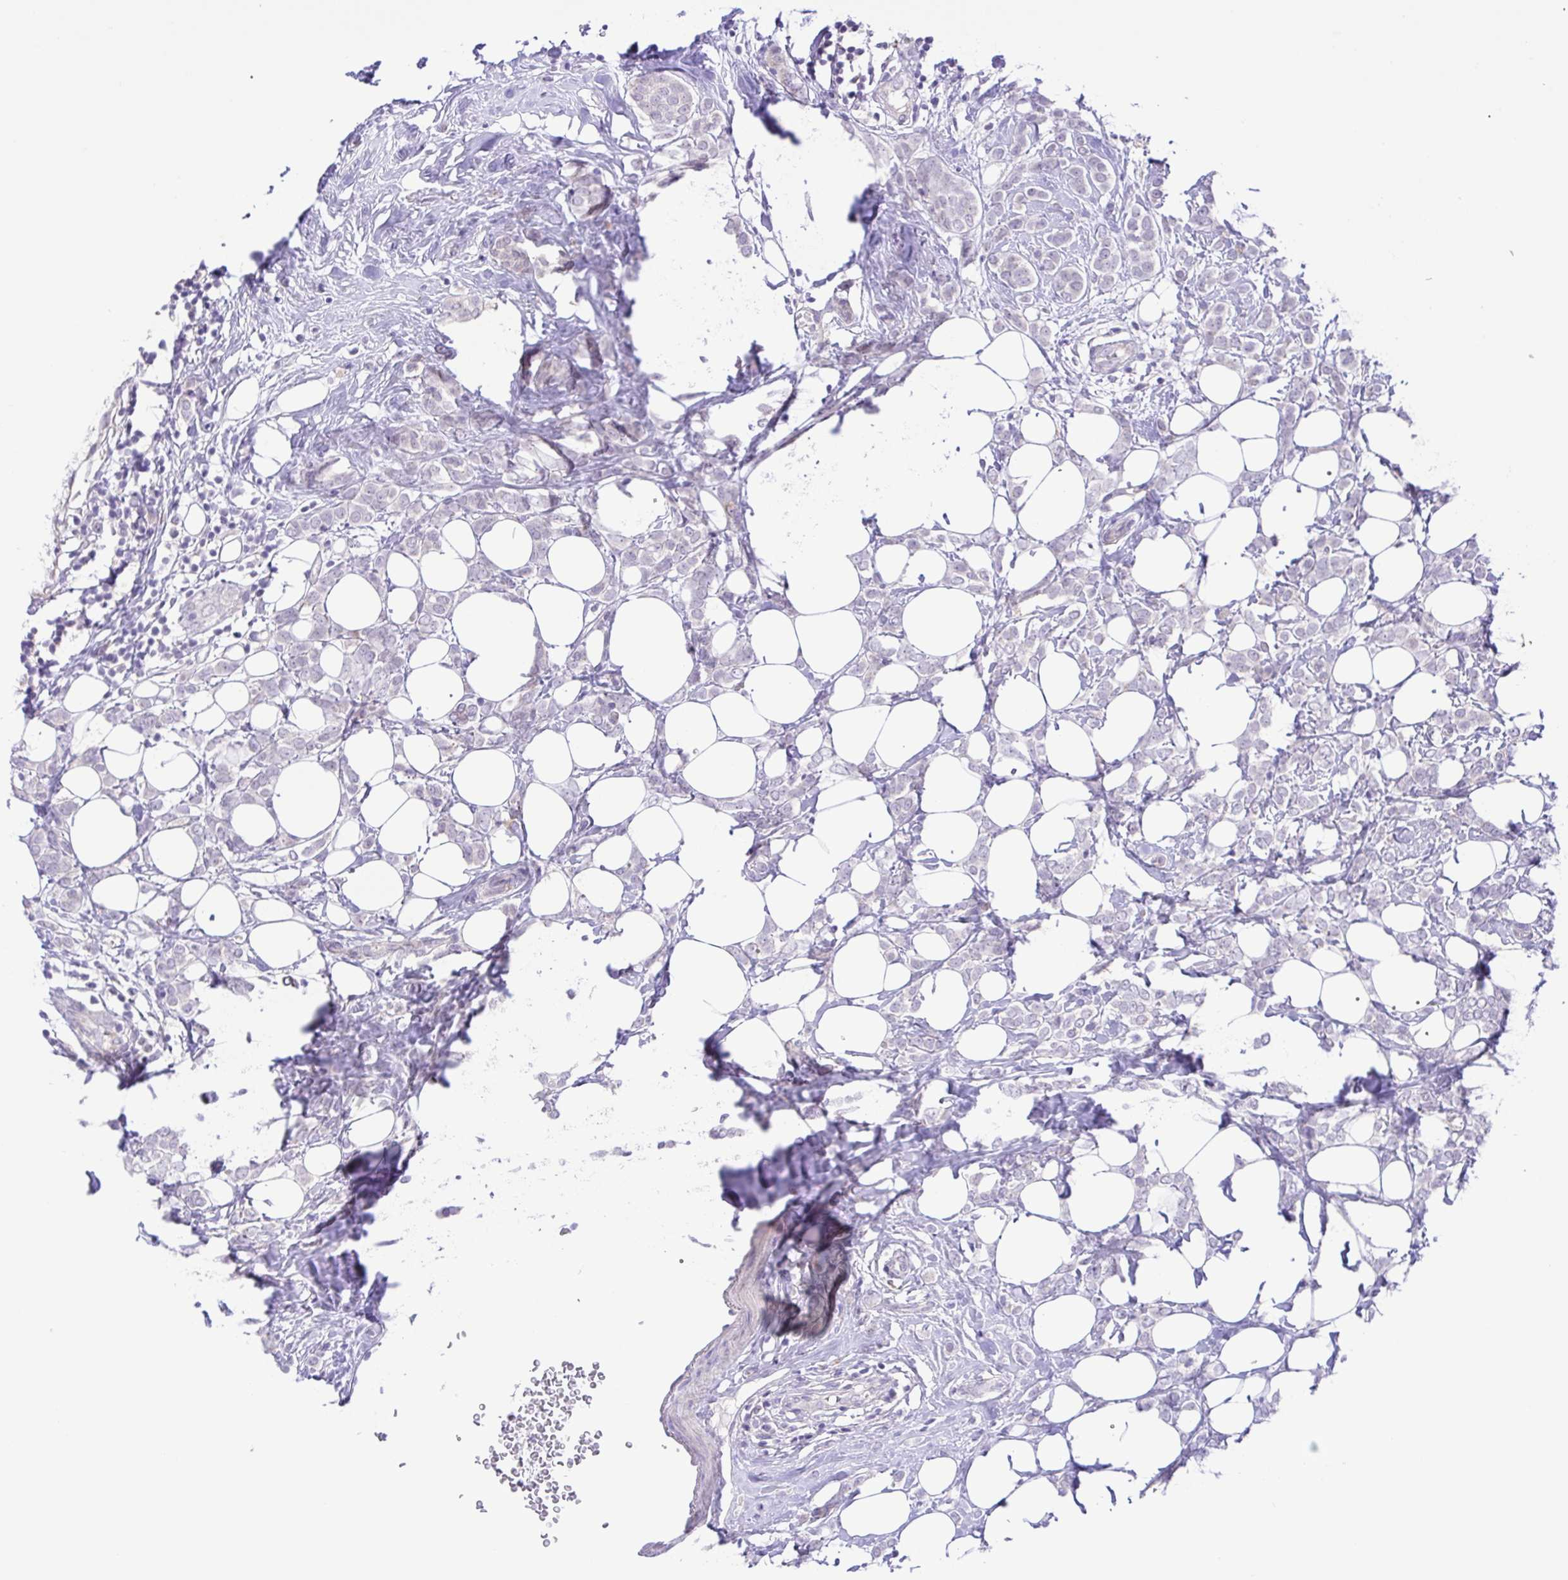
{"staining": {"intensity": "negative", "quantity": "none", "location": "none"}, "tissue": "breast cancer", "cell_type": "Tumor cells", "image_type": "cancer", "snomed": [{"axis": "morphology", "description": "Lobular carcinoma"}, {"axis": "topography", "description": "Breast"}], "caption": "Immunohistochemical staining of breast lobular carcinoma demonstrates no significant positivity in tumor cells.", "gene": "DCLK2", "patient": {"sex": "female", "age": 49}}